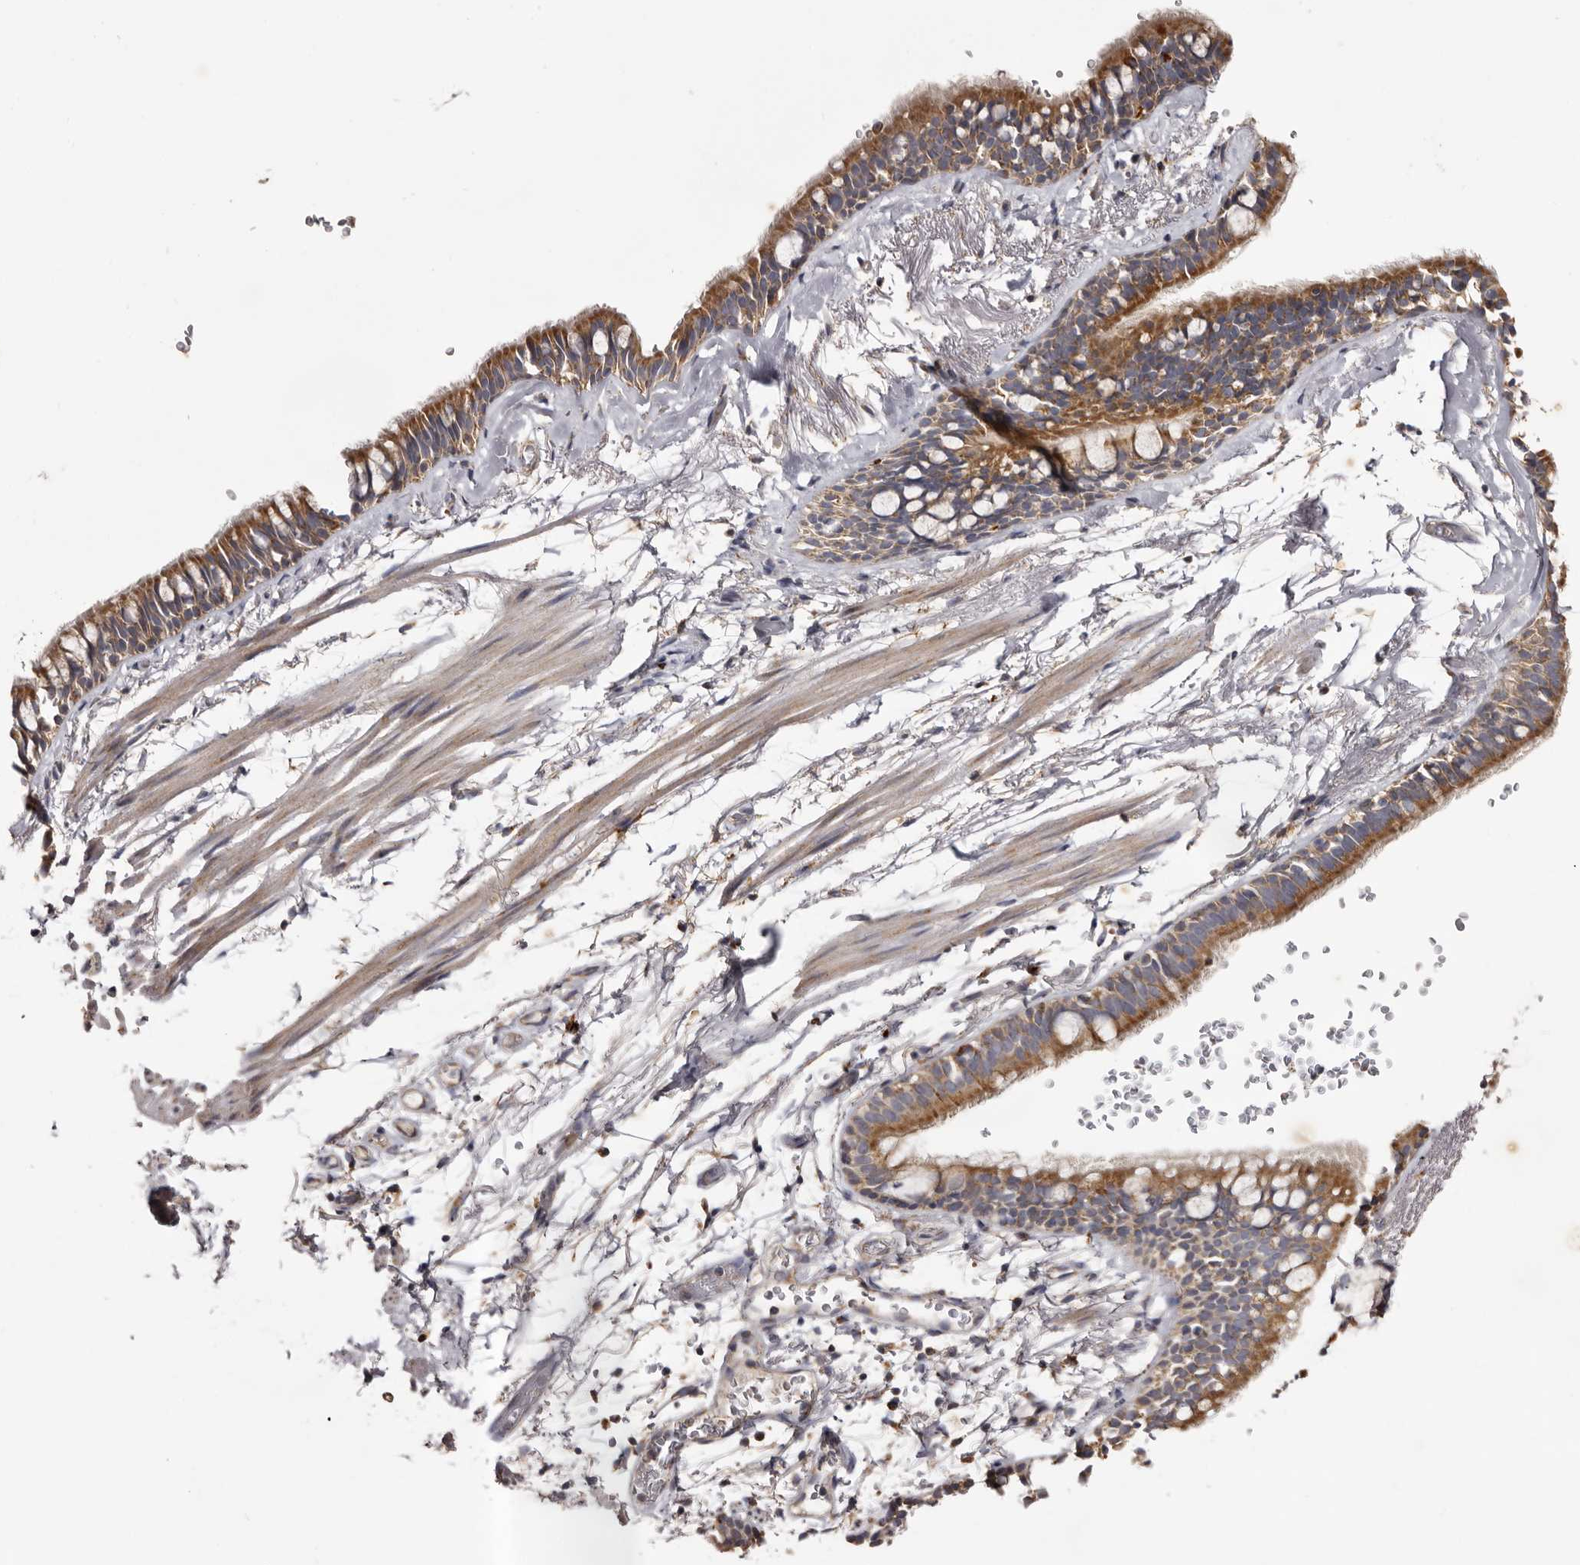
{"staining": {"intensity": "weak", "quantity": ">75%", "location": "cytoplasmic/membranous"}, "tissue": "soft tissue", "cell_type": "Fibroblasts", "image_type": "normal", "snomed": [{"axis": "morphology", "description": "Normal tissue, NOS"}, {"axis": "topography", "description": "Cartilage tissue"}, {"axis": "topography", "description": "Bronchus"}], "caption": "High-power microscopy captured an immunohistochemistry (IHC) photomicrograph of normal soft tissue, revealing weak cytoplasmic/membranous positivity in approximately >75% of fibroblasts.", "gene": "MECR", "patient": {"sex": "female", "age": 73}}